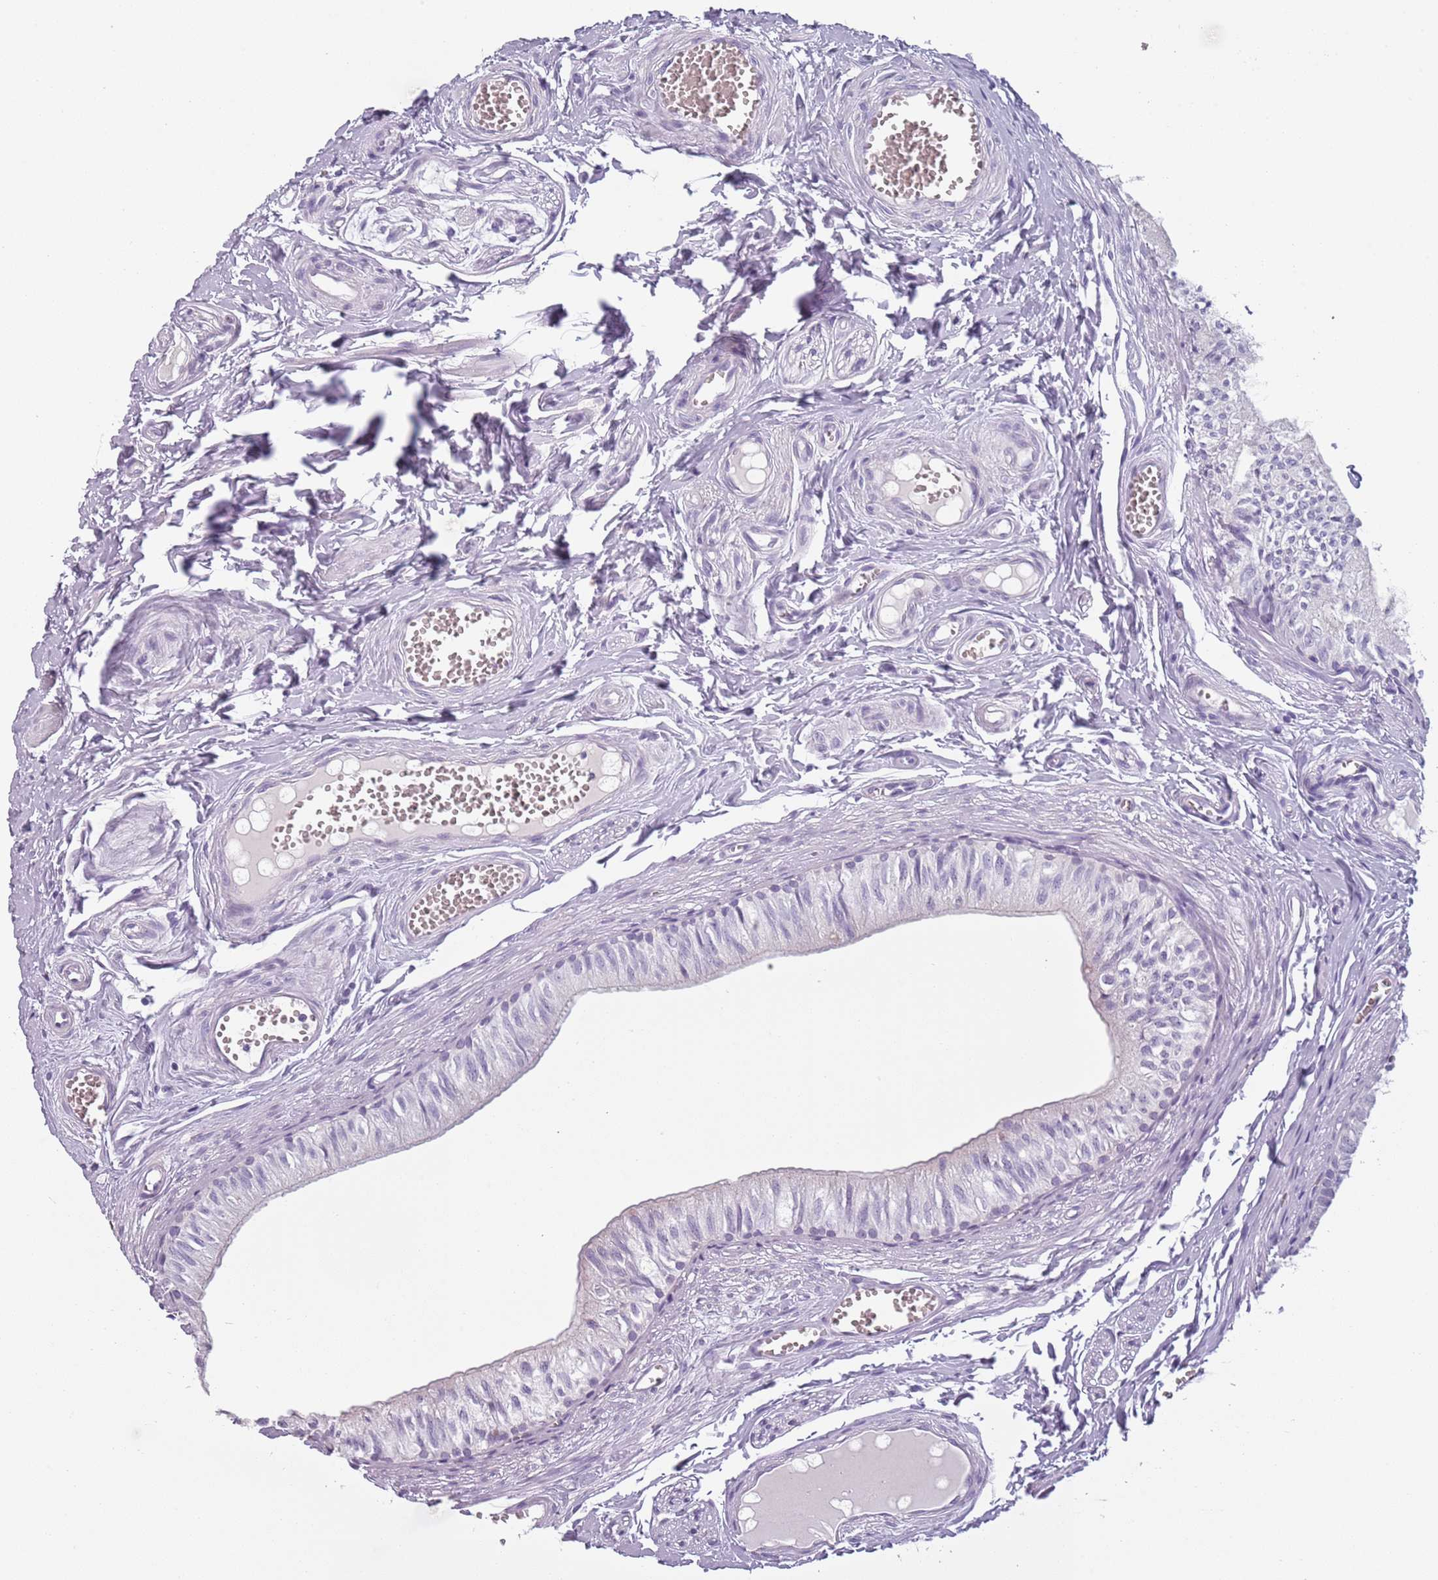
{"staining": {"intensity": "negative", "quantity": "none", "location": "none"}, "tissue": "epididymis", "cell_type": "Glandular cells", "image_type": "normal", "snomed": [{"axis": "morphology", "description": "Normal tissue, NOS"}, {"axis": "topography", "description": "Epididymis"}], "caption": "Histopathology image shows no protein staining in glandular cells of benign epididymis. (DAB (3,3'-diaminobenzidine) immunohistochemistry (IHC) with hematoxylin counter stain).", "gene": "PIEZO1", "patient": {"sex": "male", "age": 37}}